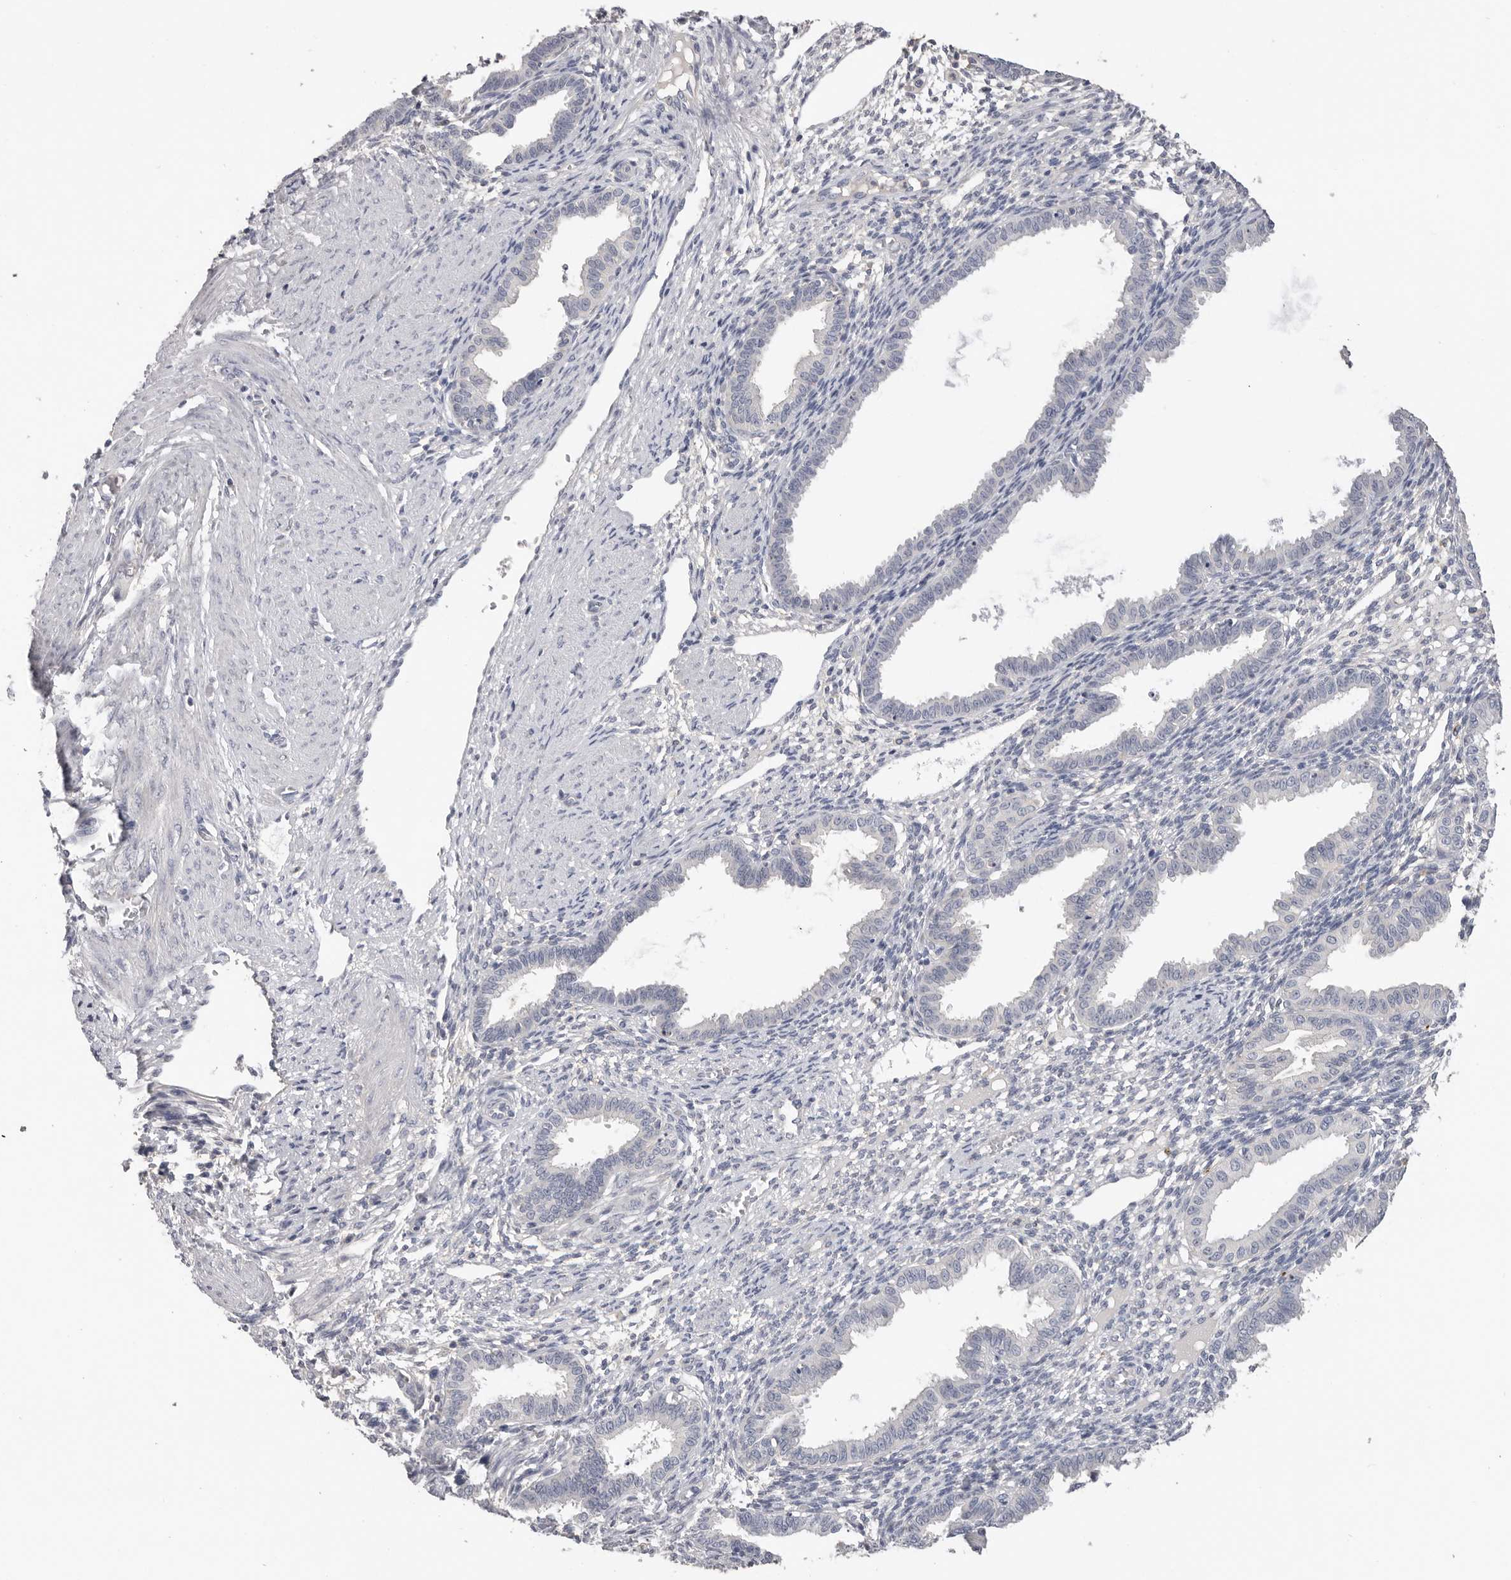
{"staining": {"intensity": "negative", "quantity": "none", "location": "none"}, "tissue": "endometrium", "cell_type": "Cells in endometrial stroma", "image_type": "normal", "snomed": [{"axis": "morphology", "description": "Normal tissue, NOS"}, {"axis": "topography", "description": "Endometrium"}], "caption": "Immunohistochemistry histopathology image of benign endometrium stained for a protein (brown), which demonstrates no staining in cells in endometrial stroma. (DAB IHC, high magnification).", "gene": "WDTC1", "patient": {"sex": "female", "age": 33}}